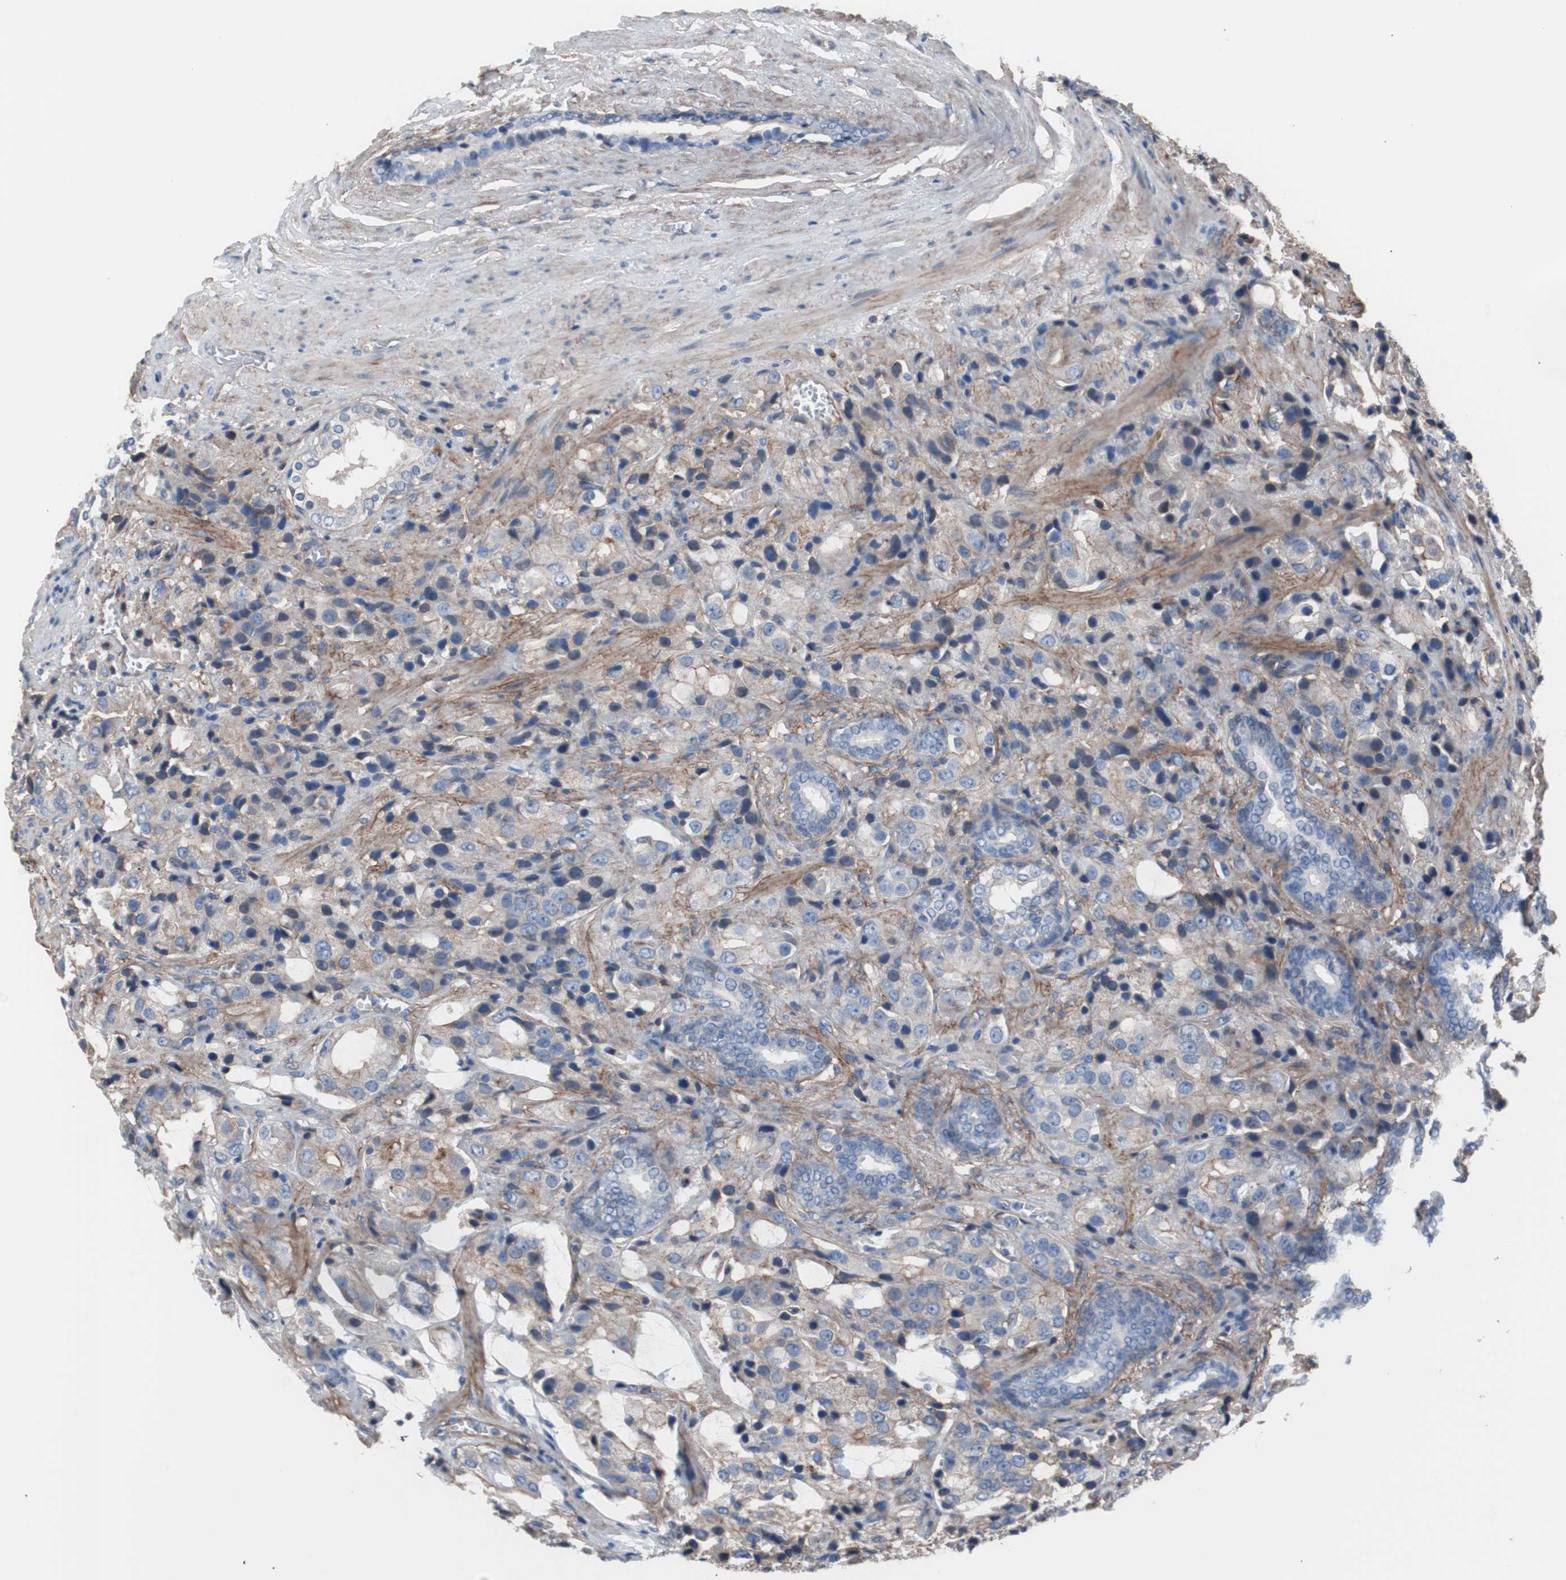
{"staining": {"intensity": "weak", "quantity": "25%-75%", "location": "cytoplasmic/membranous"}, "tissue": "prostate cancer", "cell_type": "Tumor cells", "image_type": "cancer", "snomed": [{"axis": "morphology", "description": "Adenocarcinoma, High grade"}, {"axis": "topography", "description": "Prostate"}], "caption": "Tumor cells demonstrate low levels of weak cytoplasmic/membranous expression in about 25%-75% of cells in human prostate cancer (high-grade adenocarcinoma).", "gene": "CD81", "patient": {"sex": "male", "age": 70}}